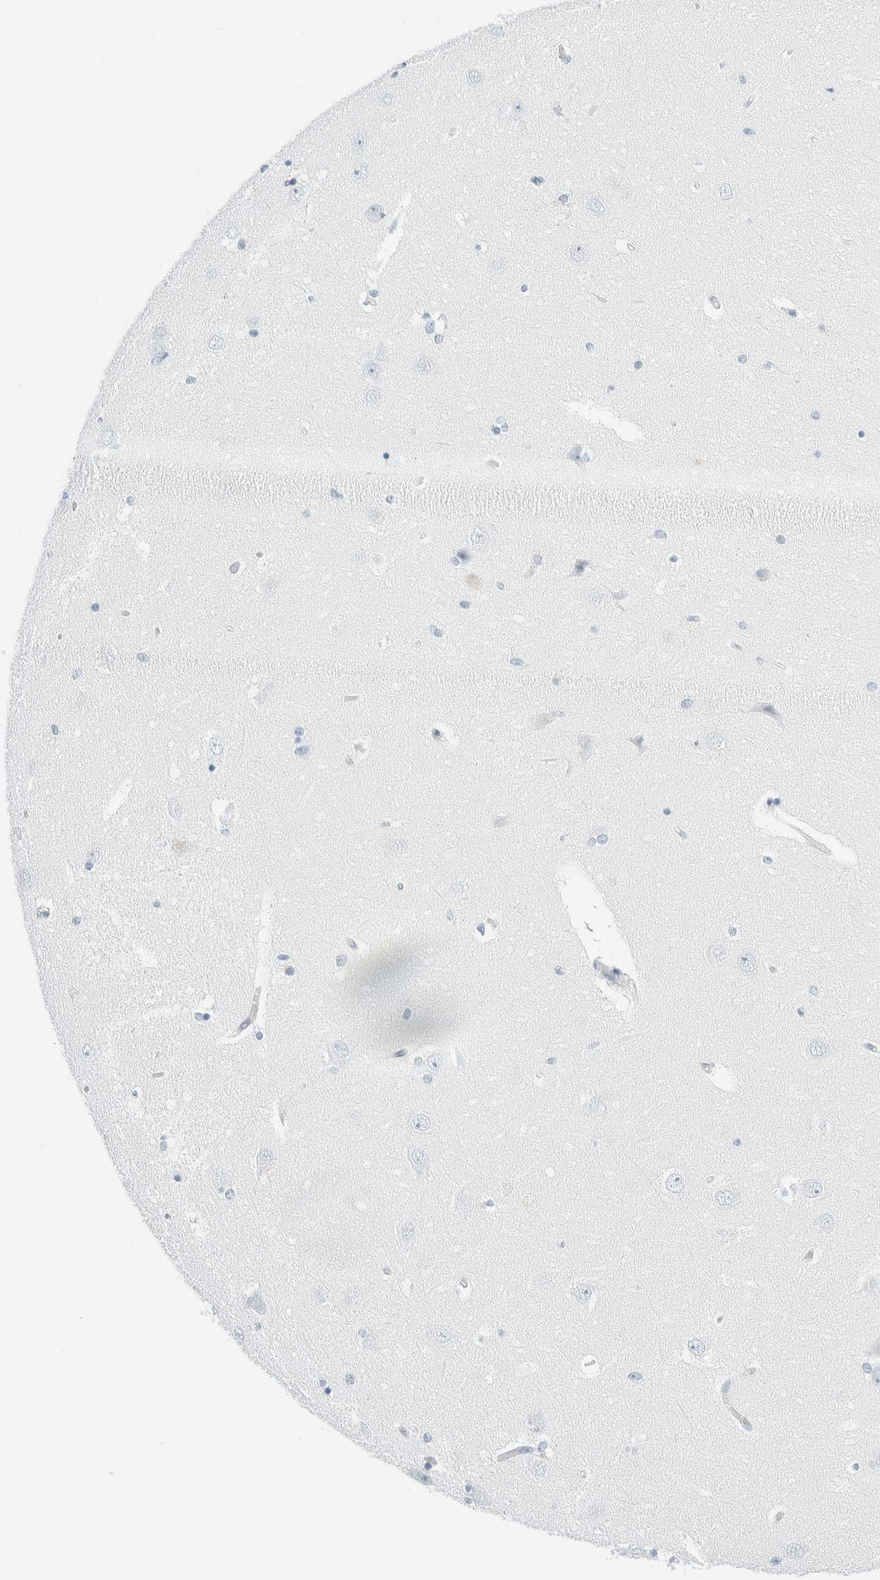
{"staining": {"intensity": "negative", "quantity": "none", "location": "none"}, "tissue": "hippocampus", "cell_type": "Glial cells", "image_type": "normal", "snomed": [{"axis": "morphology", "description": "Normal tissue, NOS"}, {"axis": "topography", "description": "Hippocampus"}], "caption": "High power microscopy histopathology image of an immunohistochemistry (IHC) image of unremarkable hippocampus, revealing no significant staining in glial cells. Nuclei are stained in blue.", "gene": "ARHGAP27", "patient": {"sex": "female", "age": 54}}